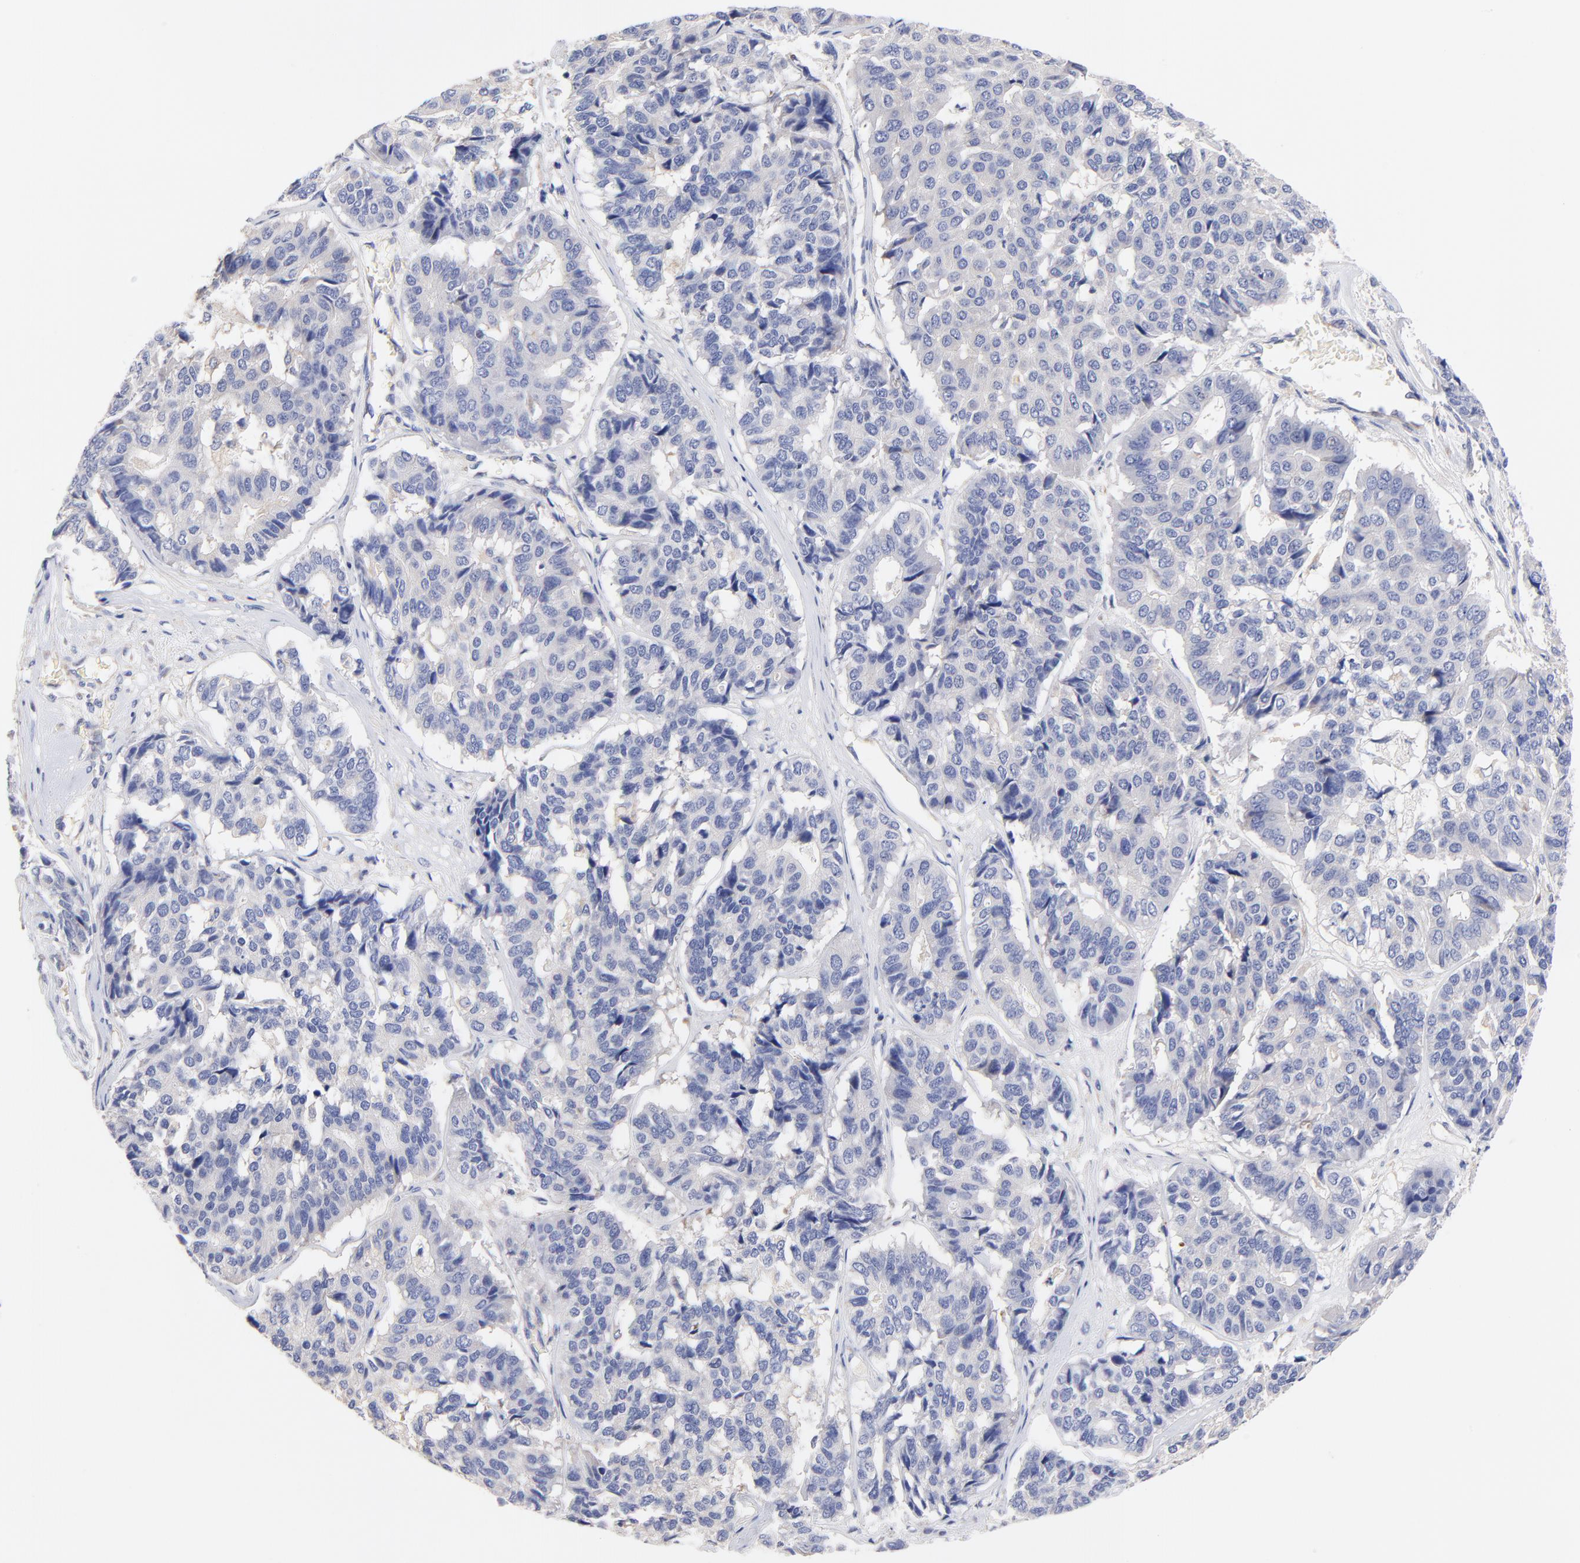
{"staining": {"intensity": "negative", "quantity": "none", "location": "none"}, "tissue": "pancreatic cancer", "cell_type": "Tumor cells", "image_type": "cancer", "snomed": [{"axis": "morphology", "description": "Adenocarcinoma, NOS"}, {"axis": "topography", "description": "Pancreas"}], "caption": "Immunohistochemistry (IHC) photomicrograph of neoplastic tissue: adenocarcinoma (pancreatic) stained with DAB shows no significant protein positivity in tumor cells.", "gene": "HS3ST1", "patient": {"sex": "male", "age": 50}}